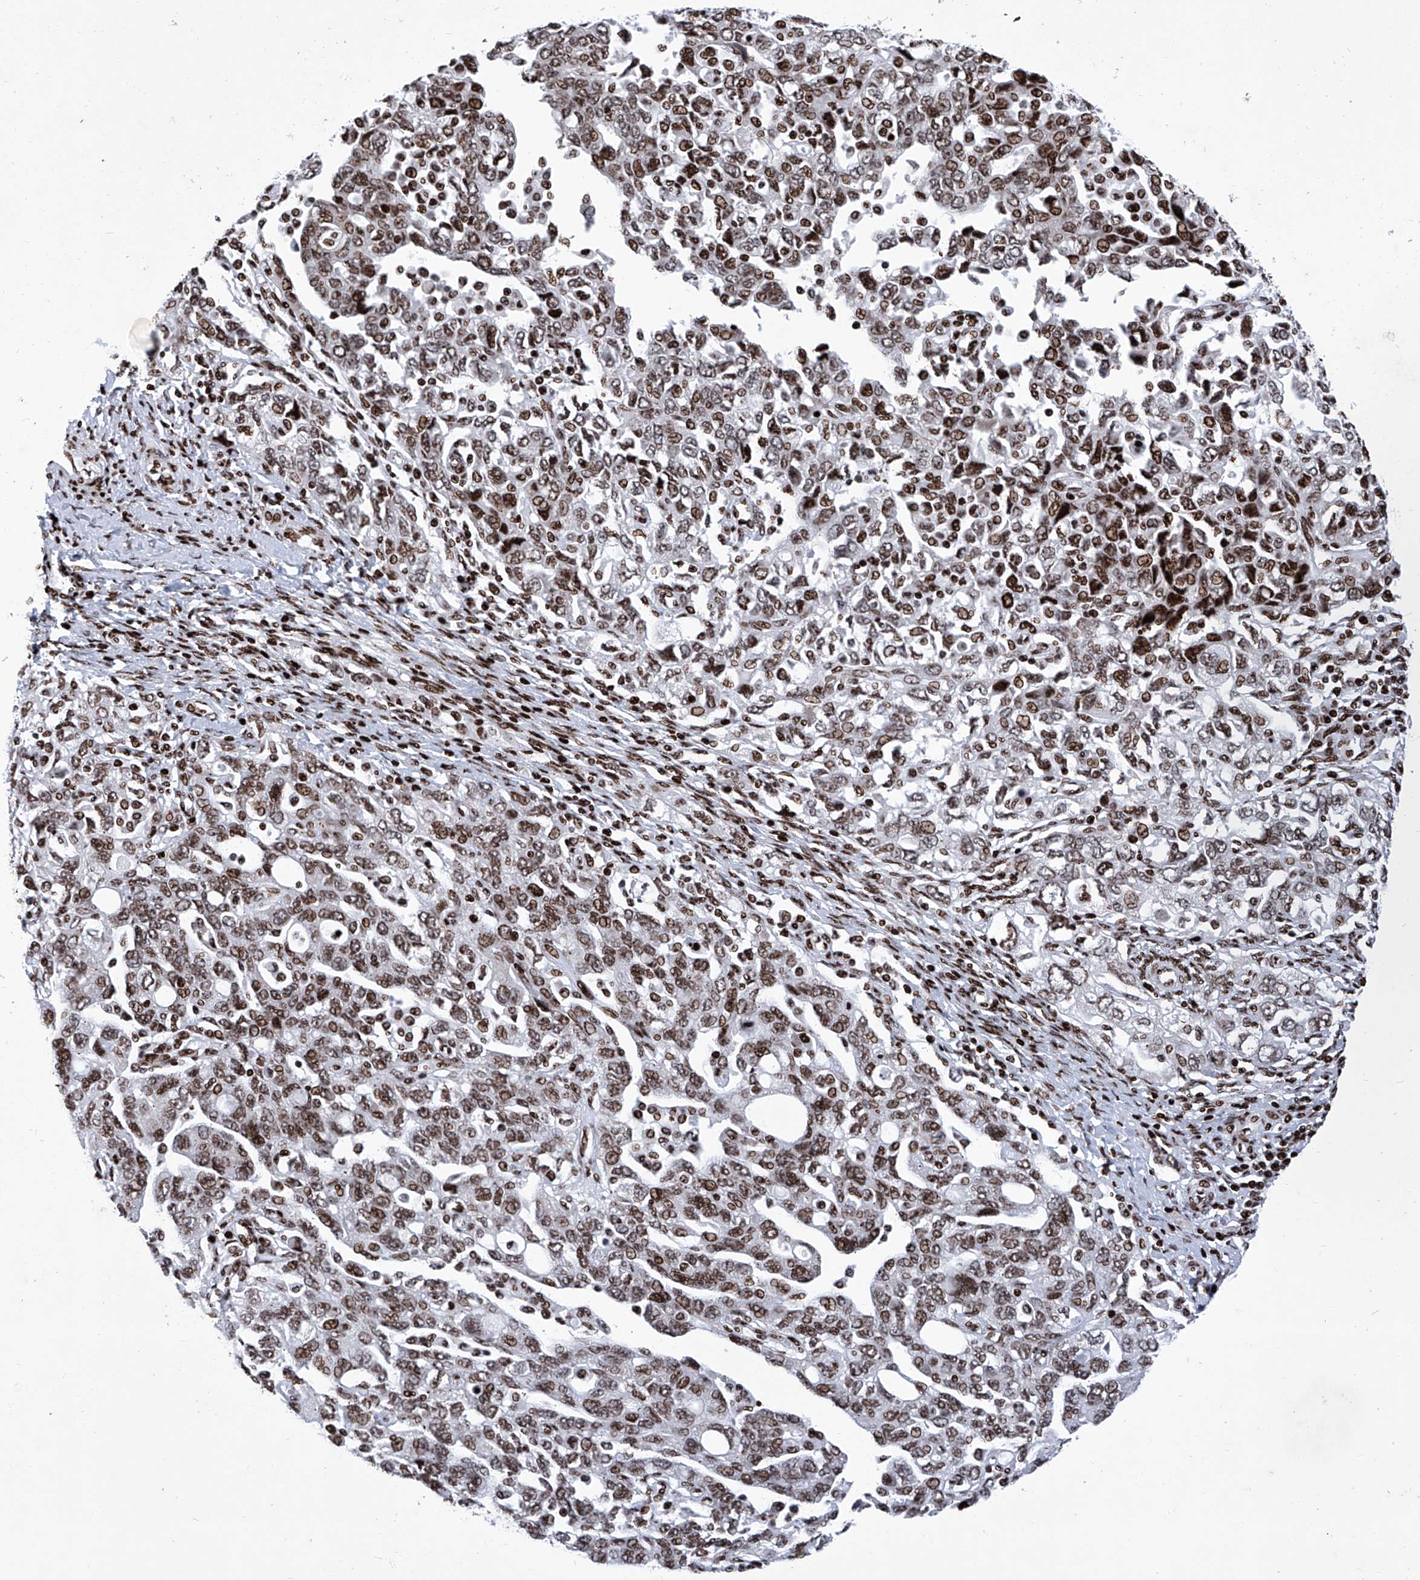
{"staining": {"intensity": "moderate", "quantity": ">75%", "location": "nuclear"}, "tissue": "ovarian cancer", "cell_type": "Tumor cells", "image_type": "cancer", "snomed": [{"axis": "morphology", "description": "Carcinoma, NOS"}, {"axis": "morphology", "description": "Cystadenocarcinoma, serous, NOS"}, {"axis": "topography", "description": "Ovary"}], "caption": "Ovarian cancer (carcinoma) stained with a brown dye shows moderate nuclear positive positivity in about >75% of tumor cells.", "gene": "HEY2", "patient": {"sex": "female", "age": 69}}